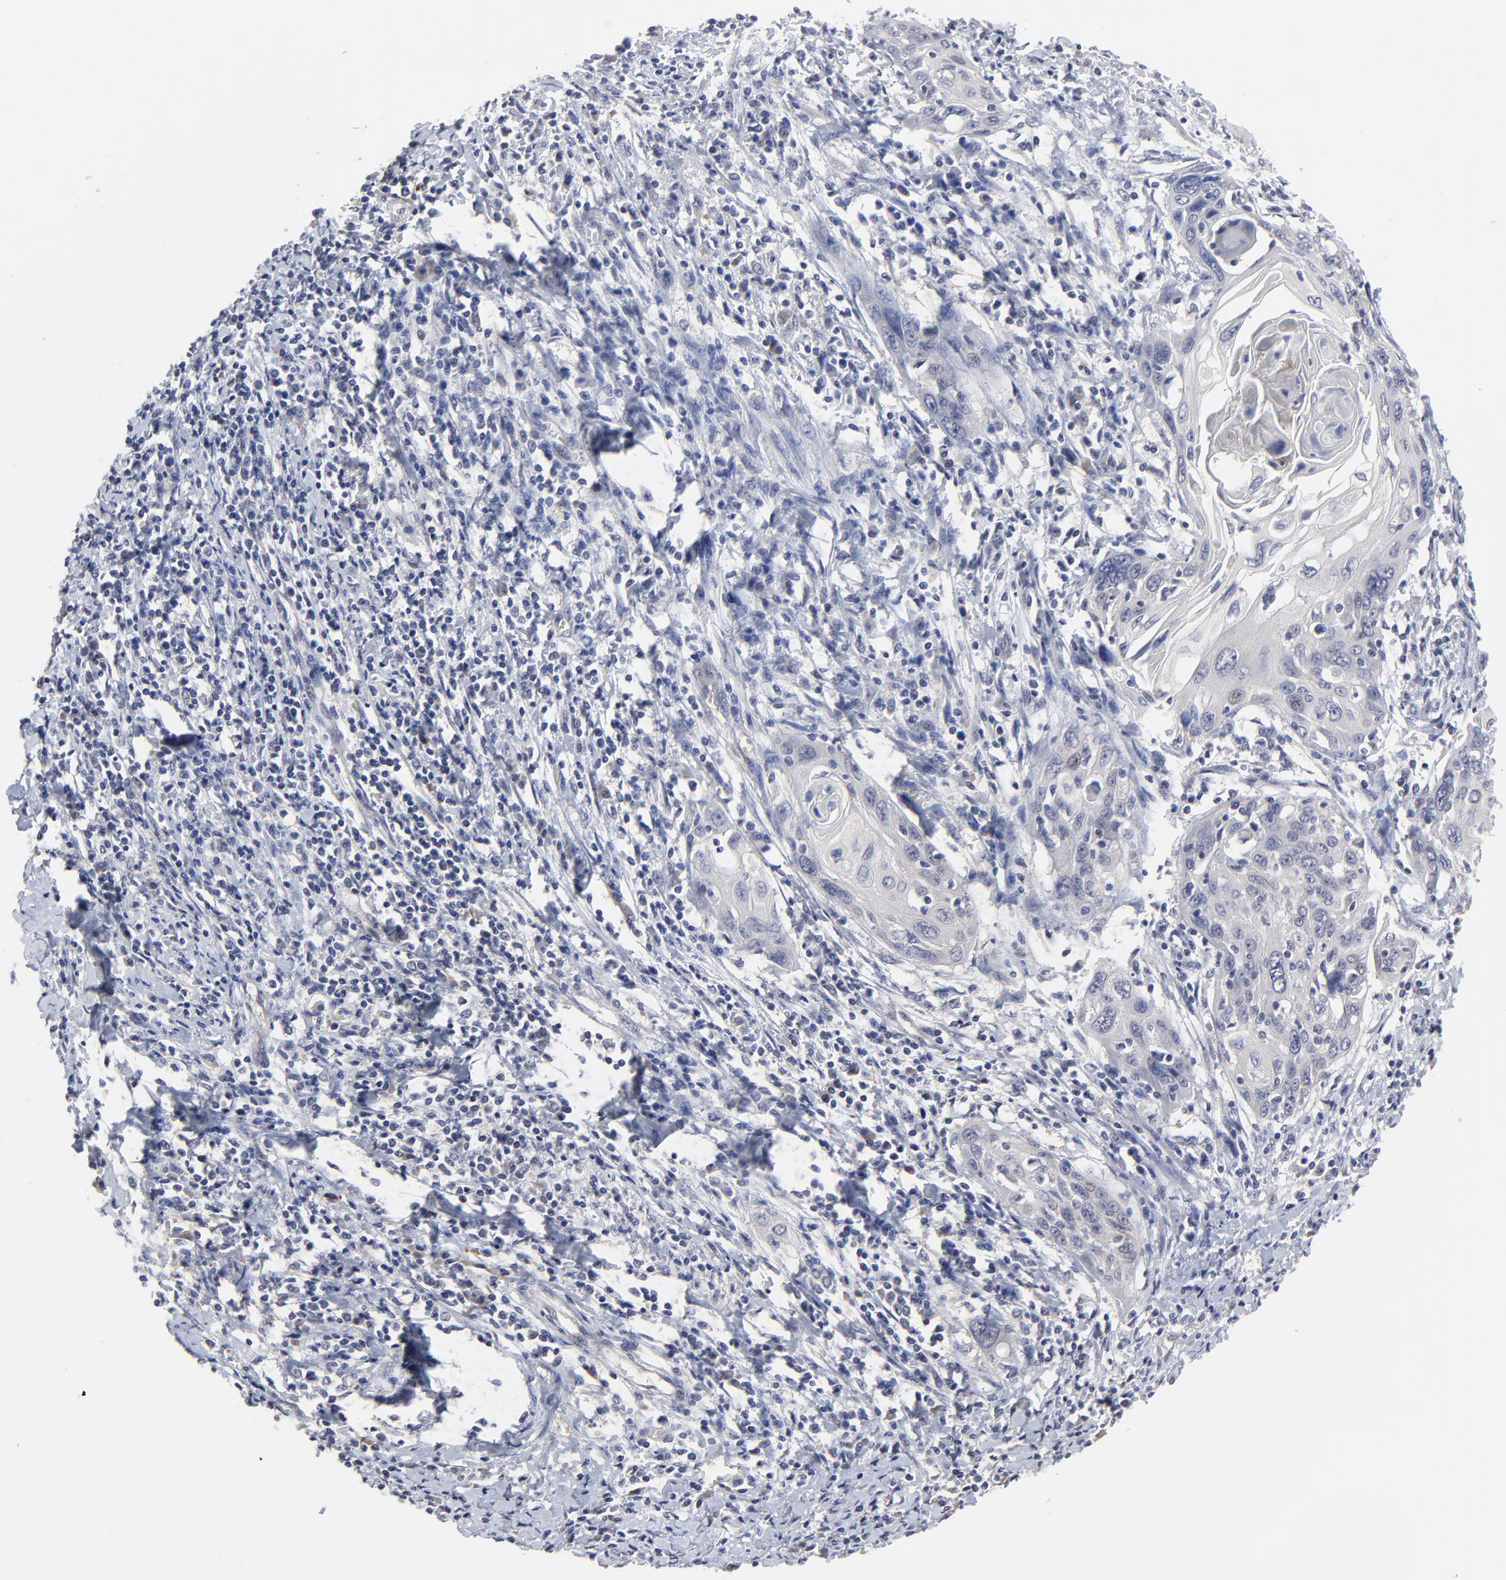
{"staining": {"intensity": "negative", "quantity": "none", "location": "none"}, "tissue": "cervical cancer", "cell_type": "Tumor cells", "image_type": "cancer", "snomed": [{"axis": "morphology", "description": "Squamous cell carcinoma, NOS"}, {"axis": "topography", "description": "Cervix"}], "caption": "Tumor cells show no significant positivity in squamous cell carcinoma (cervical). The staining is performed using DAB brown chromogen with nuclei counter-stained in using hematoxylin.", "gene": "FAM199X", "patient": {"sex": "female", "age": 54}}